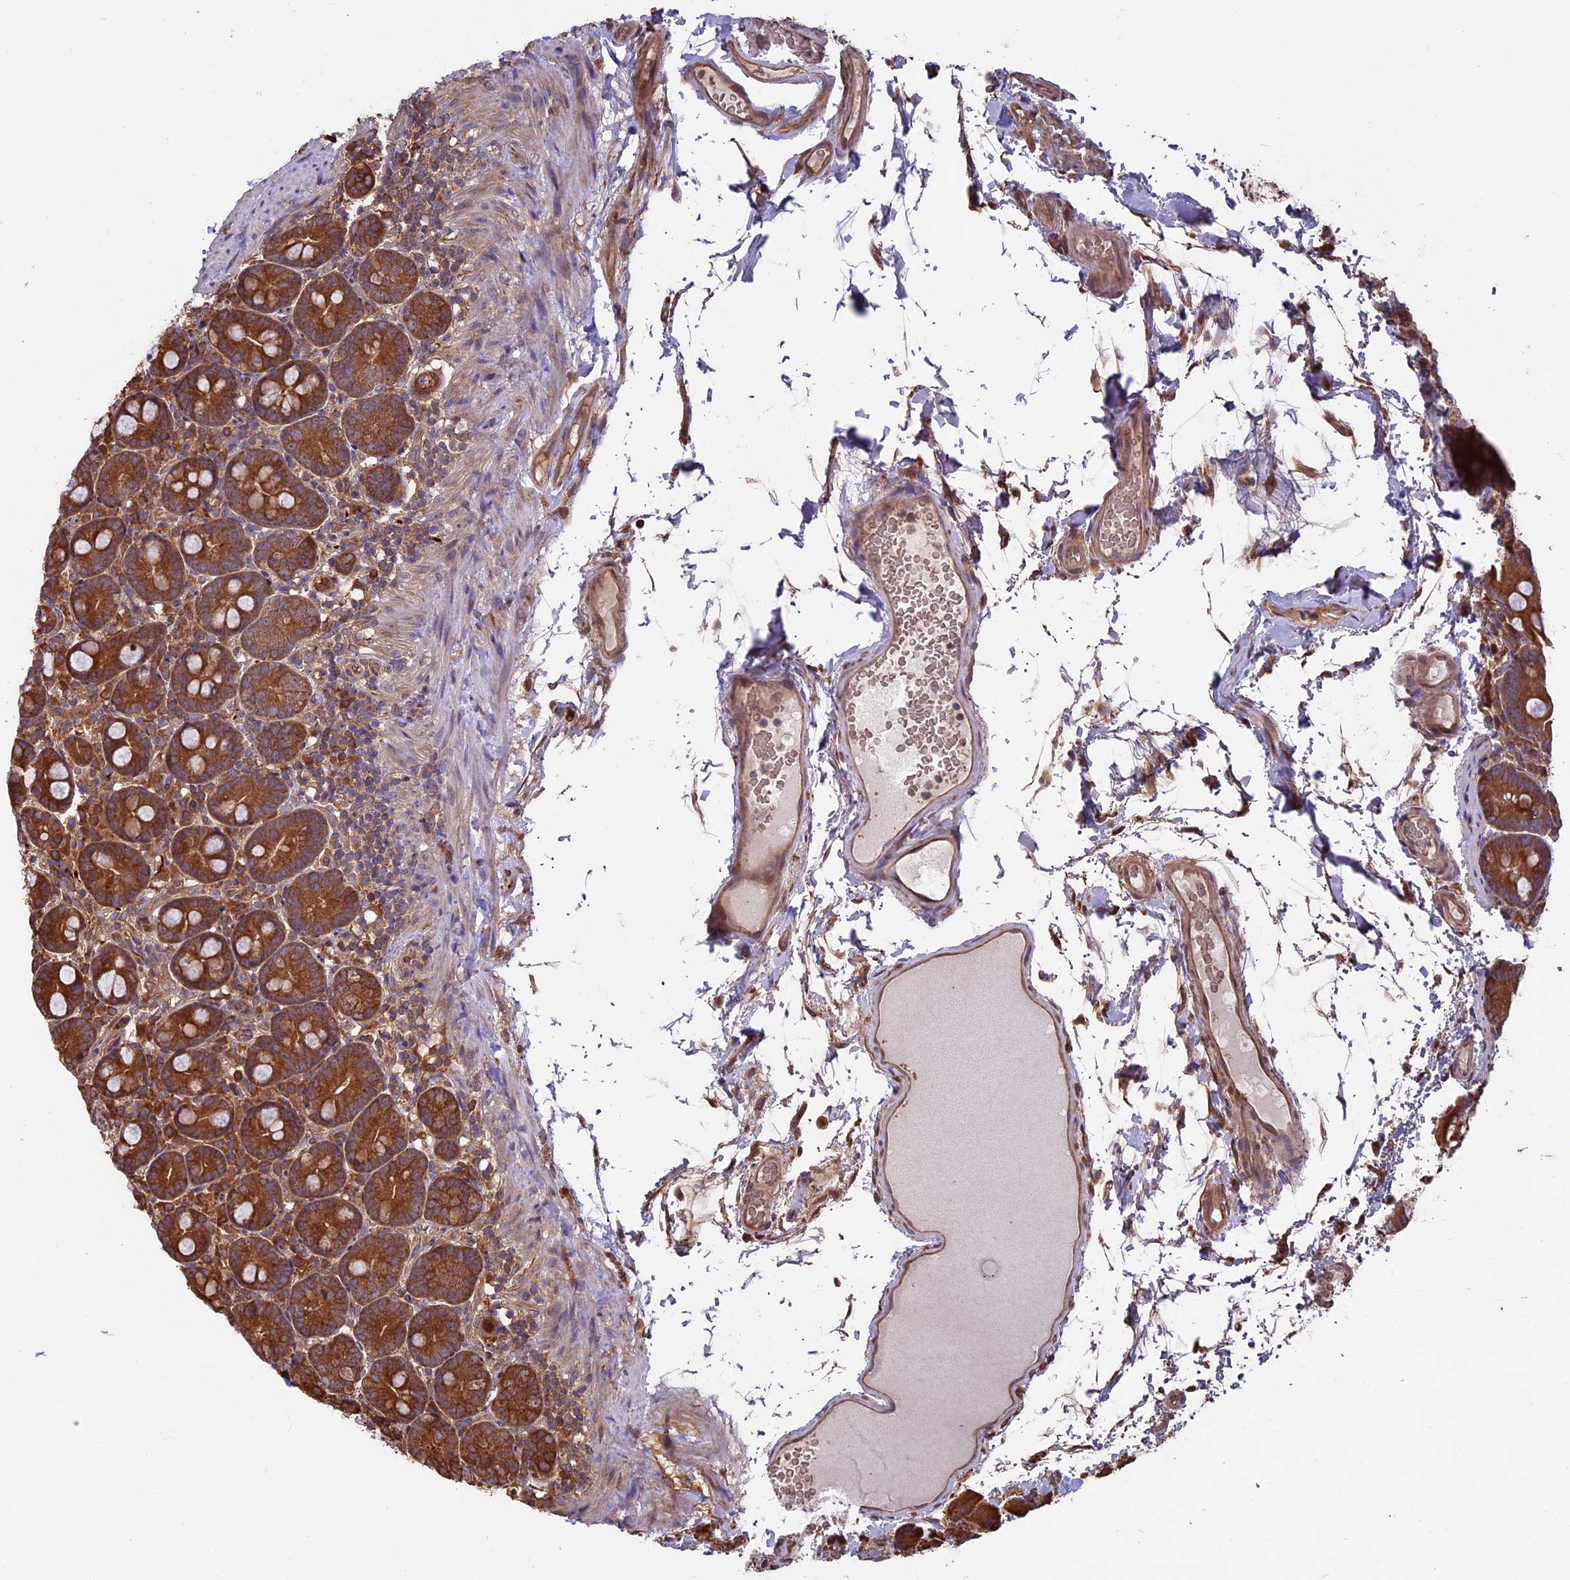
{"staining": {"intensity": "strong", "quantity": ">75%", "location": "cytoplasmic/membranous"}, "tissue": "small intestine", "cell_type": "Glandular cells", "image_type": "normal", "snomed": [{"axis": "morphology", "description": "Normal tissue, NOS"}, {"axis": "topography", "description": "Small intestine"}], "caption": "Immunohistochemistry (DAB (3,3'-diaminobenzidine)) staining of normal small intestine reveals strong cytoplasmic/membranous protein expression in about >75% of glandular cells.", "gene": "VWA3A", "patient": {"sex": "female", "age": 68}}